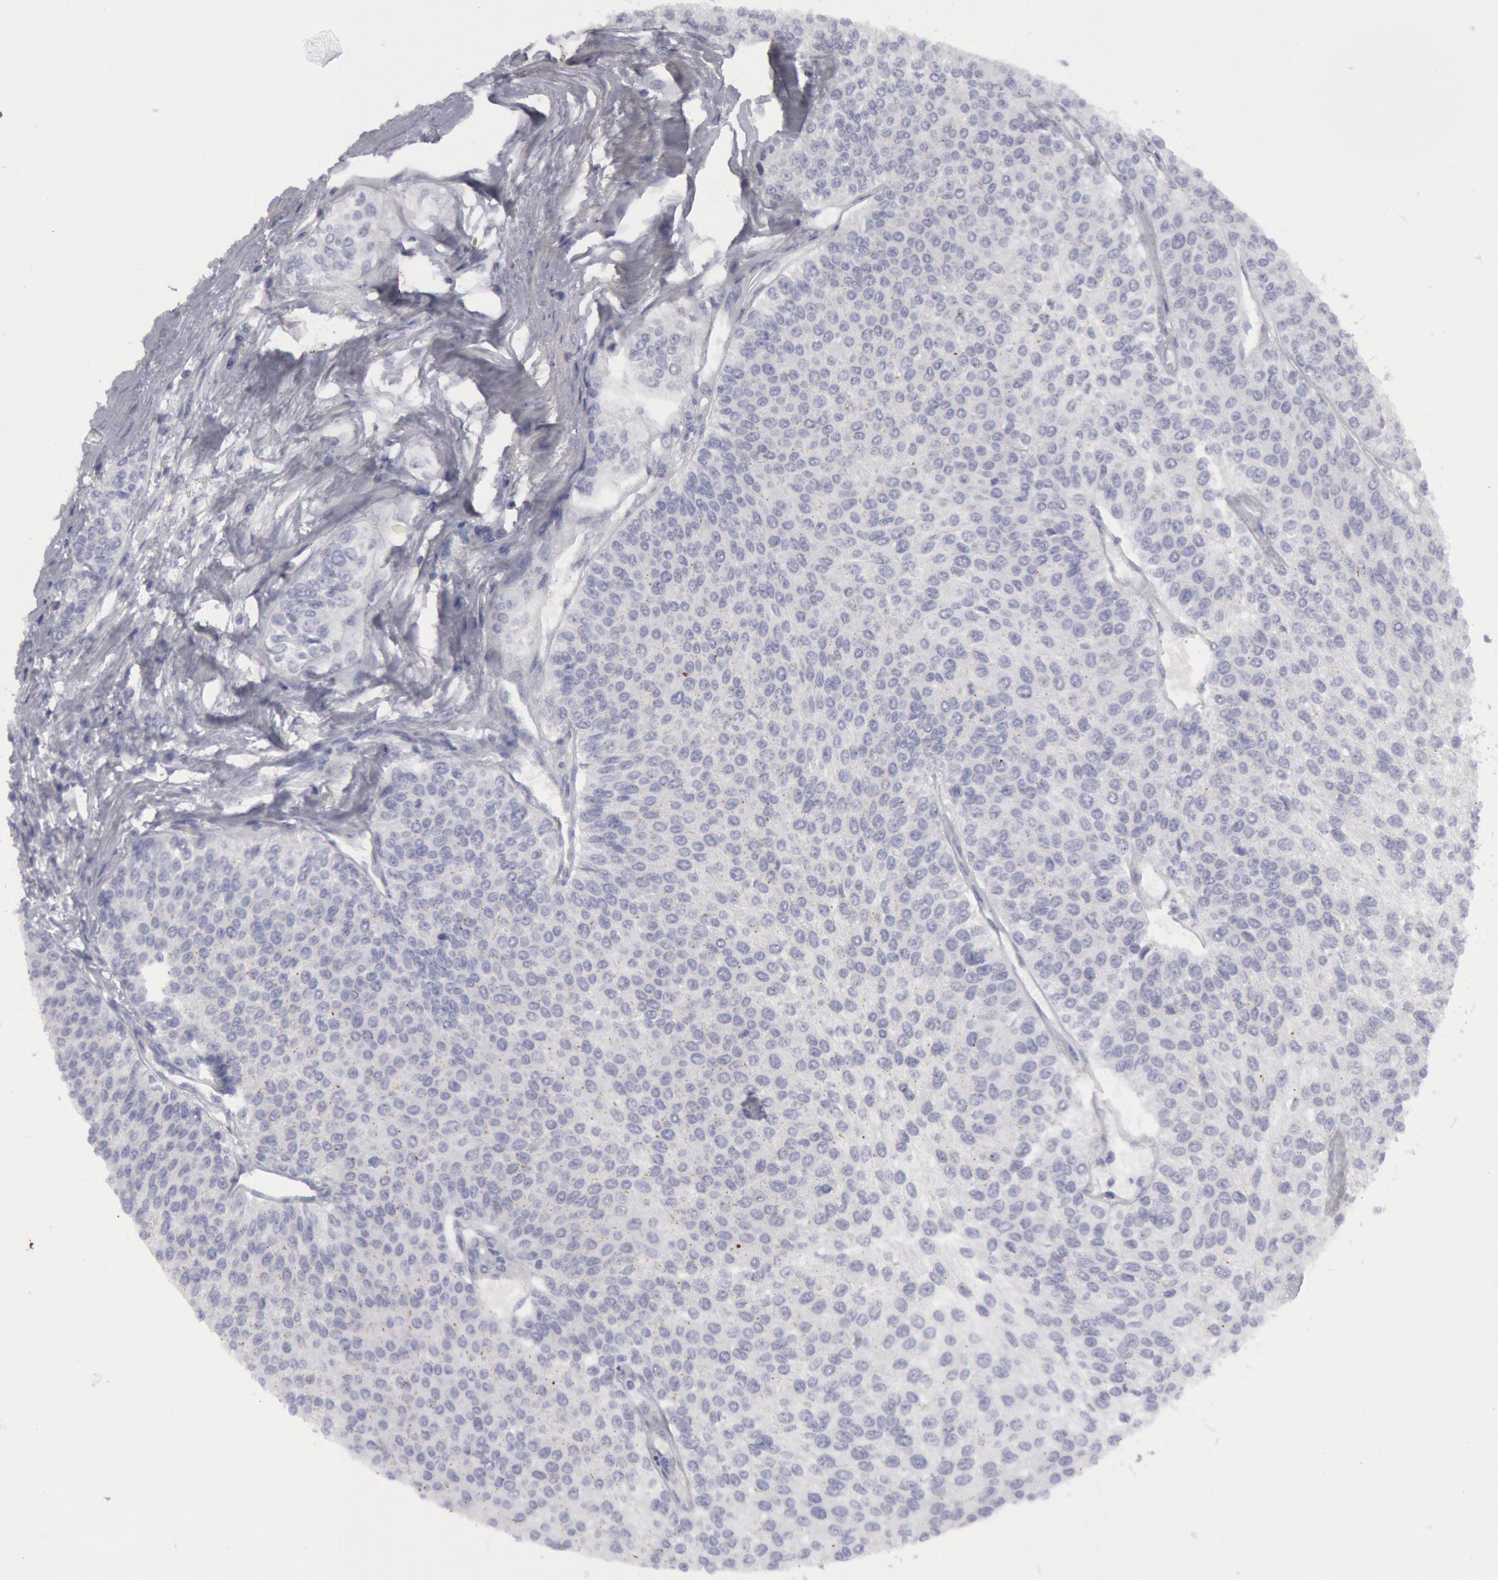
{"staining": {"intensity": "negative", "quantity": "none", "location": "none"}, "tissue": "urothelial cancer", "cell_type": "Tumor cells", "image_type": "cancer", "snomed": [{"axis": "morphology", "description": "Urothelial carcinoma, Low grade"}, {"axis": "topography", "description": "Urinary bladder"}], "caption": "This is an immunohistochemistry (IHC) micrograph of urothelial carcinoma (low-grade). There is no expression in tumor cells.", "gene": "FHL1", "patient": {"sex": "female", "age": 73}}